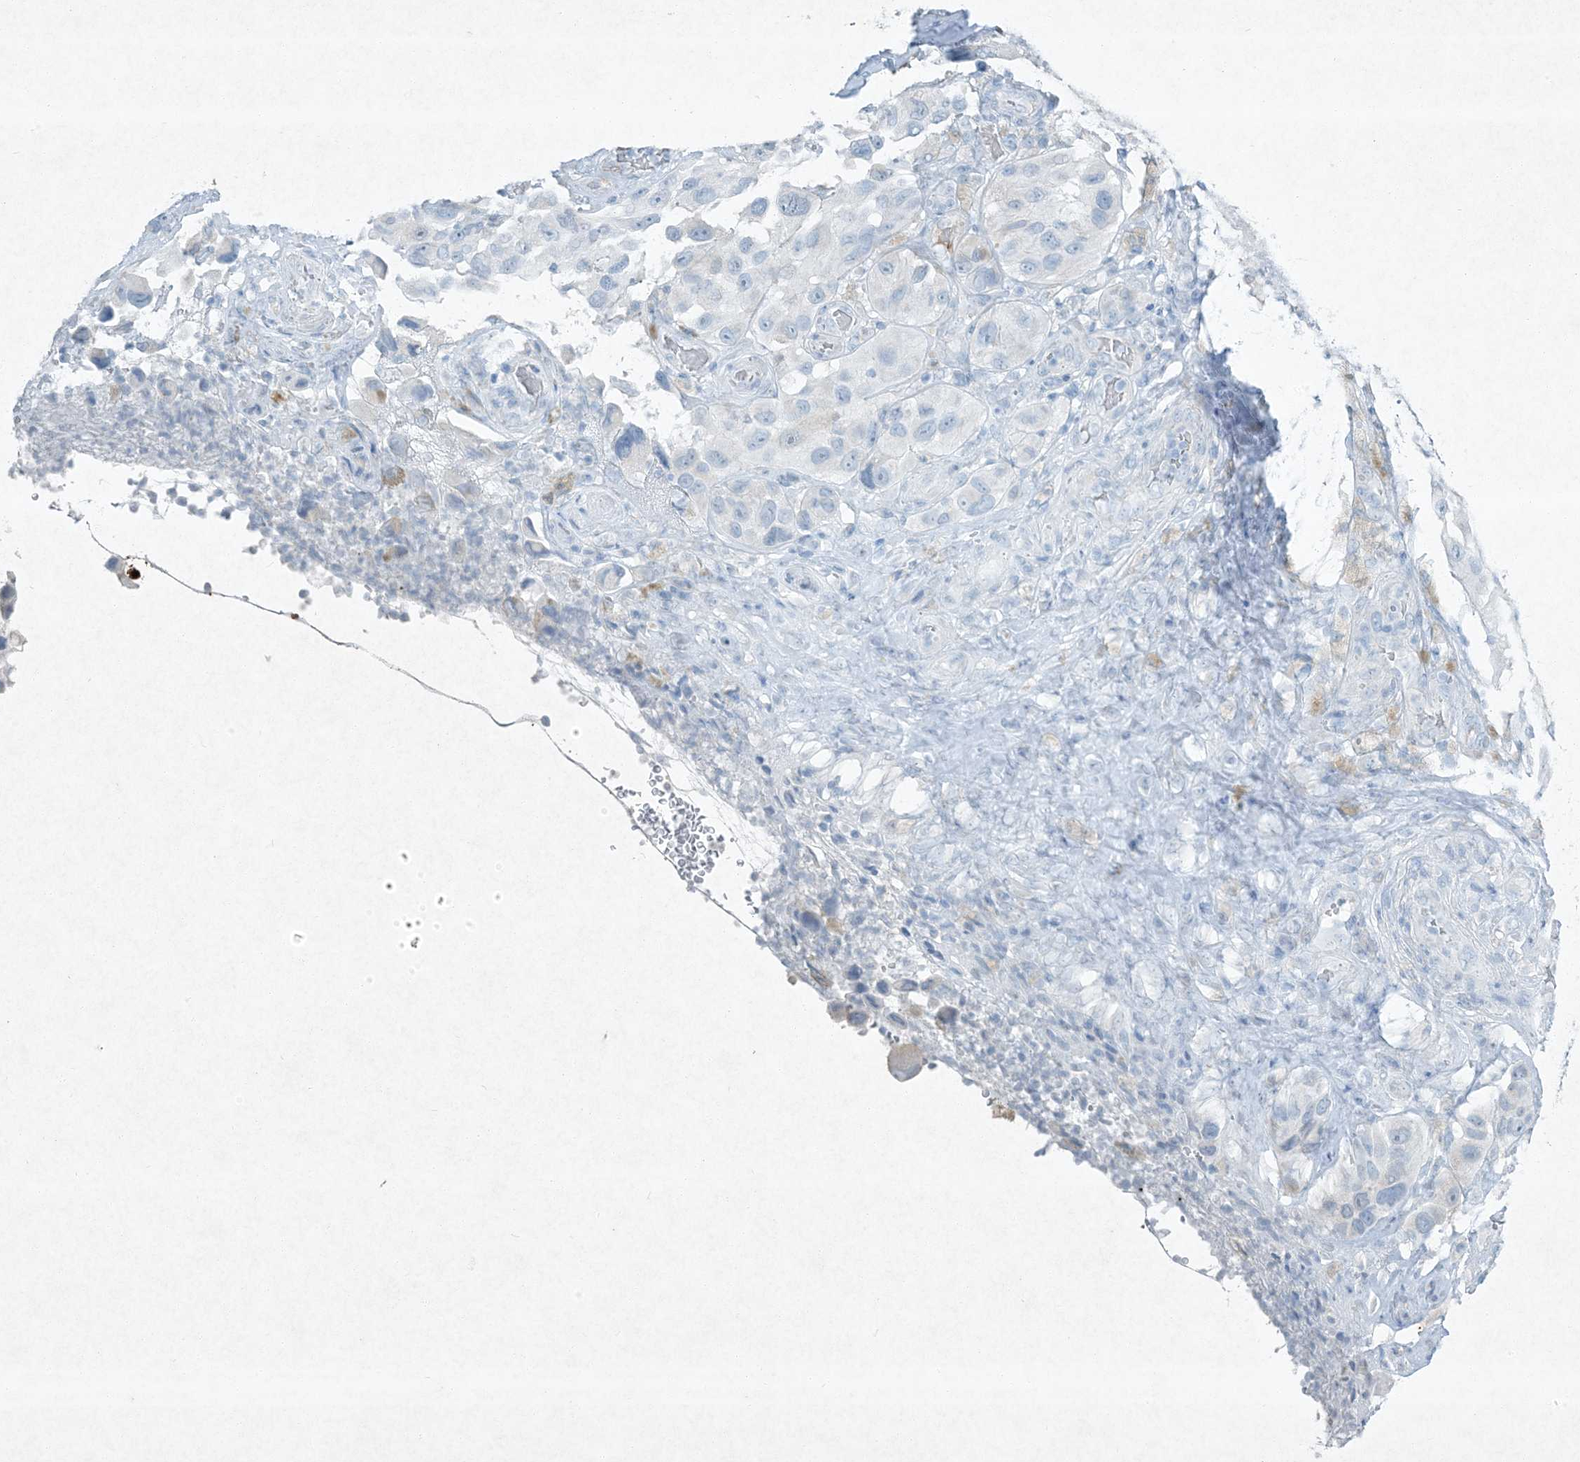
{"staining": {"intensity": "negative", "quantity": "none", "location": "none"}, "tissue": "melanoma", "cell_type": "Tumor cells", "image_type": "cancer", "snomed": [{"axis": "morphology", "description": "Malignant melanoma, NOS"}, {"axis": "topography", "description": "Skin"}], "caption": "This histopathology image is of melanoma stained with IHC to label a protein in brown with the nuclei are counter-stained blue. There is no positivity in tumor cells.", "gene": "PGM5", "patient": {"sex": "female", "age": 73}}